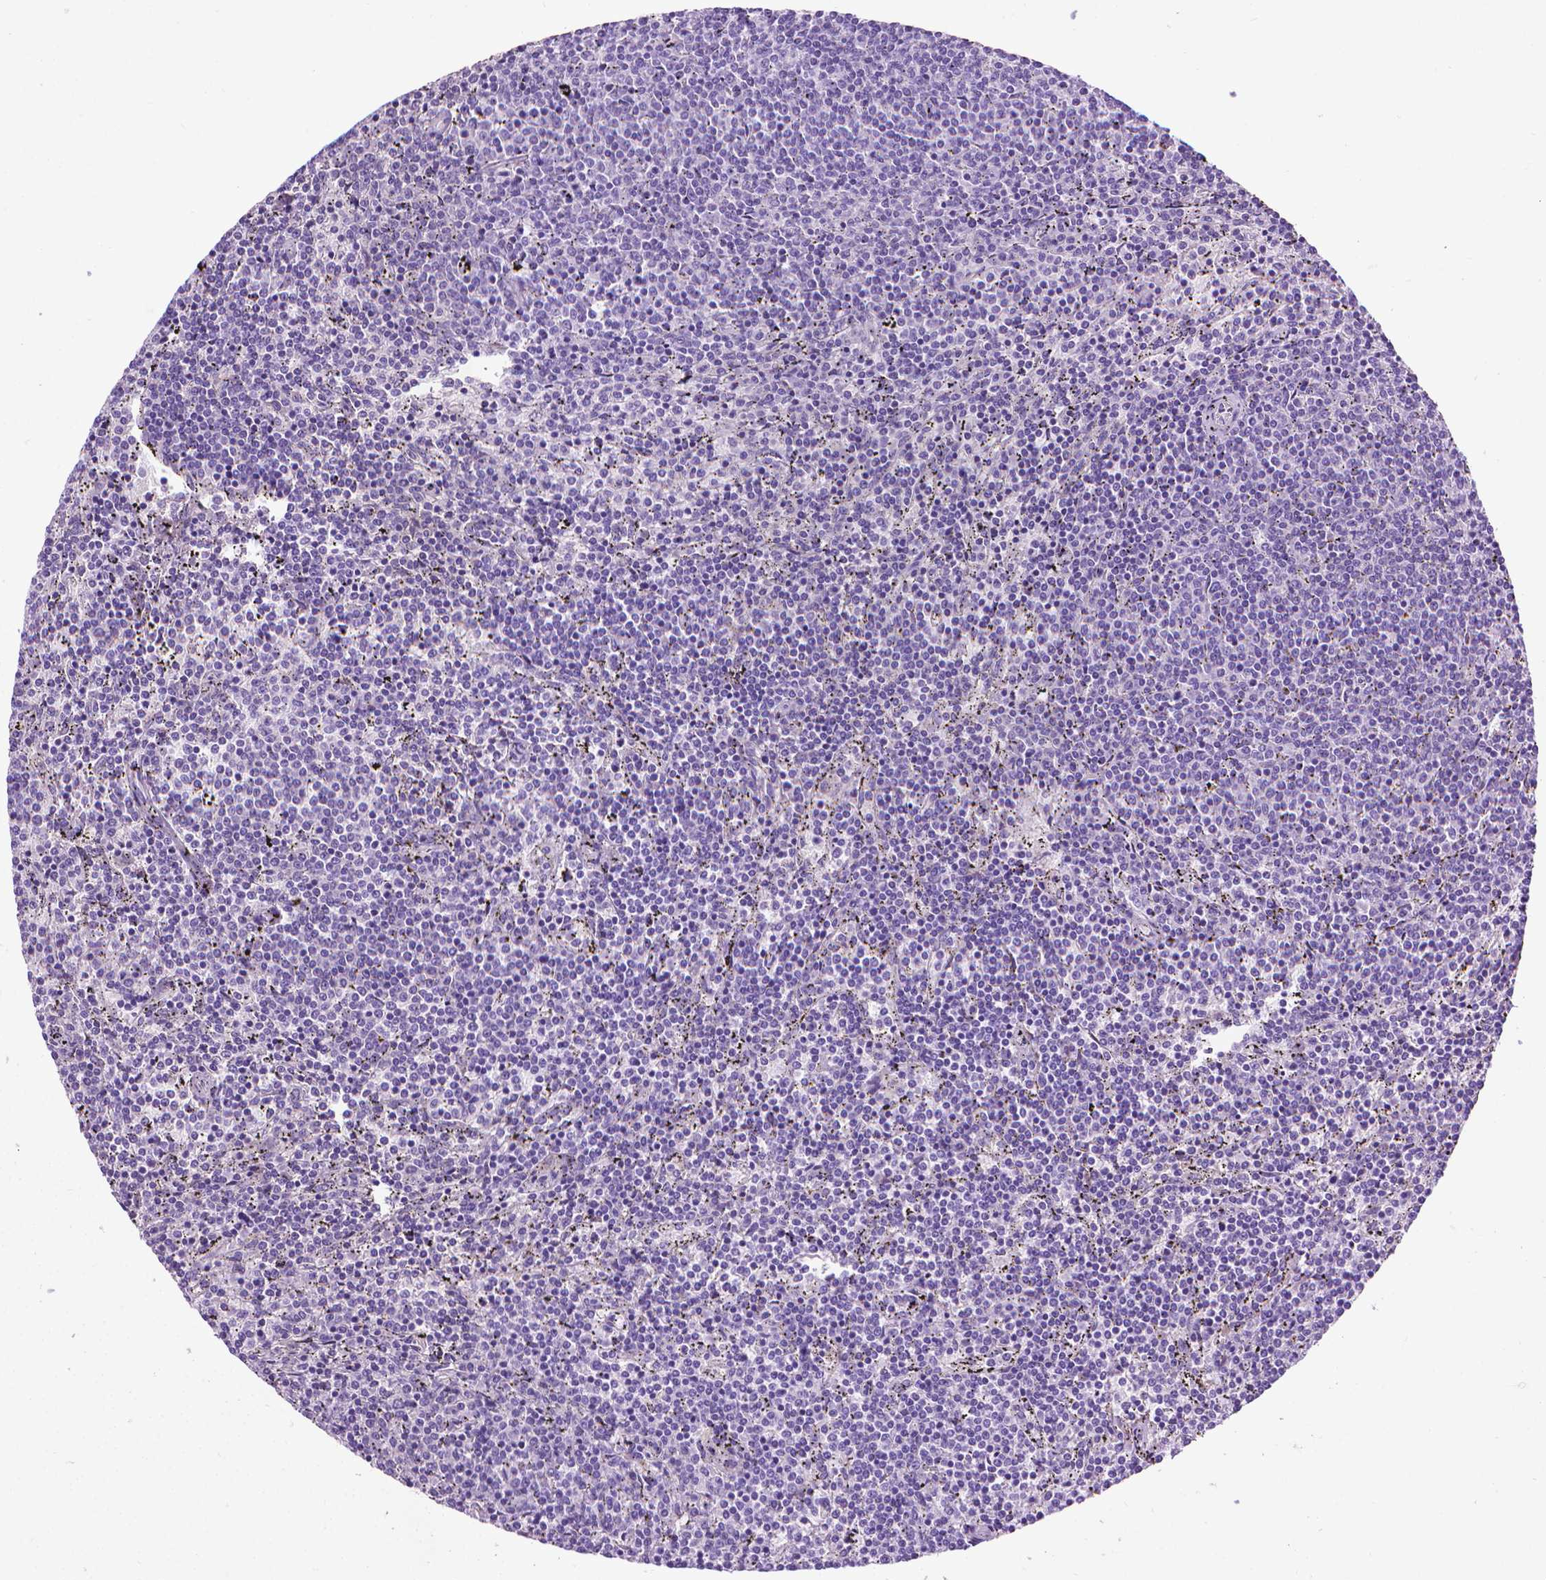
{"staining": {"intensity": "negative", "quantity": "none", "location": "none"}, "tissue": "lymphoma", "cell_type": "Tumor cells", "image_type": "cancer", "snomed": [{"axis": "morphology", "description": "Malignant lymphoma, non-Hodgkin's type, Low grade"}, {"axis": "topography", "description": "Spleen"}], "caption": "Tumor cells show no significant positivity in lymphoma.", "gene": "AQP10", "patient": {"sex": "female", "age": 50}}